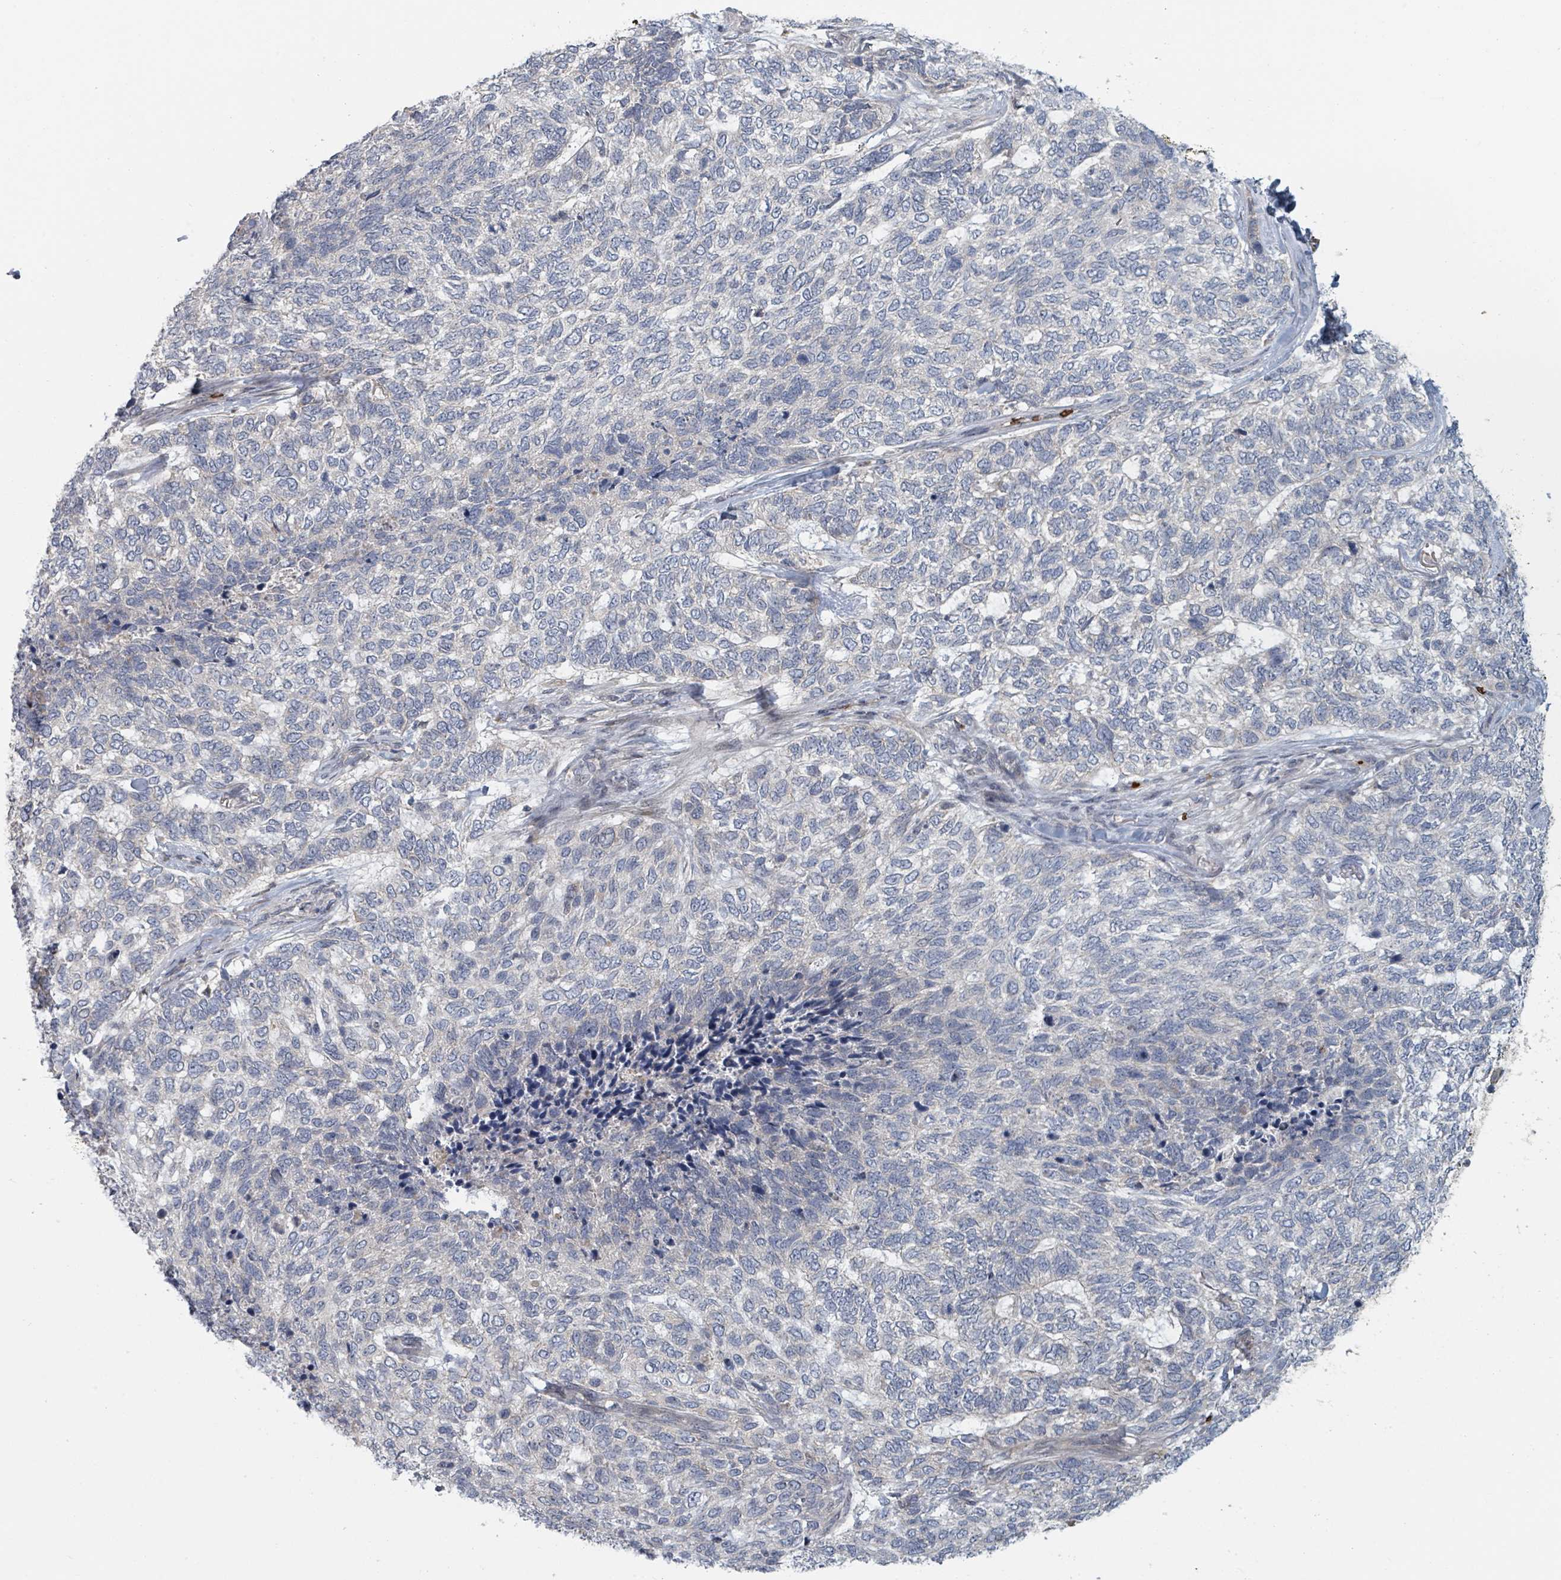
{"staining": {"intensity": "negative", "quantity": "none", "location": "none"}, "tissue": "skin cancer", "cell_type": "Tumor cells", "image_type": "cancer", "snomed": [{"axis": "morphology", "description": "Basal cell carcinoma"}, {"axis": "topography", "description": "Skin"}], "caption": "Immunohistochemical staining of human skin basal cell carcinoma reveals no significant positivity in tumor cells. (DAB (3,3'-diaminobenzidine) immunohistochemistry, high magnification).", "gene": "TRPC4AP", "patient": {"sex": "female", "age": 65}}